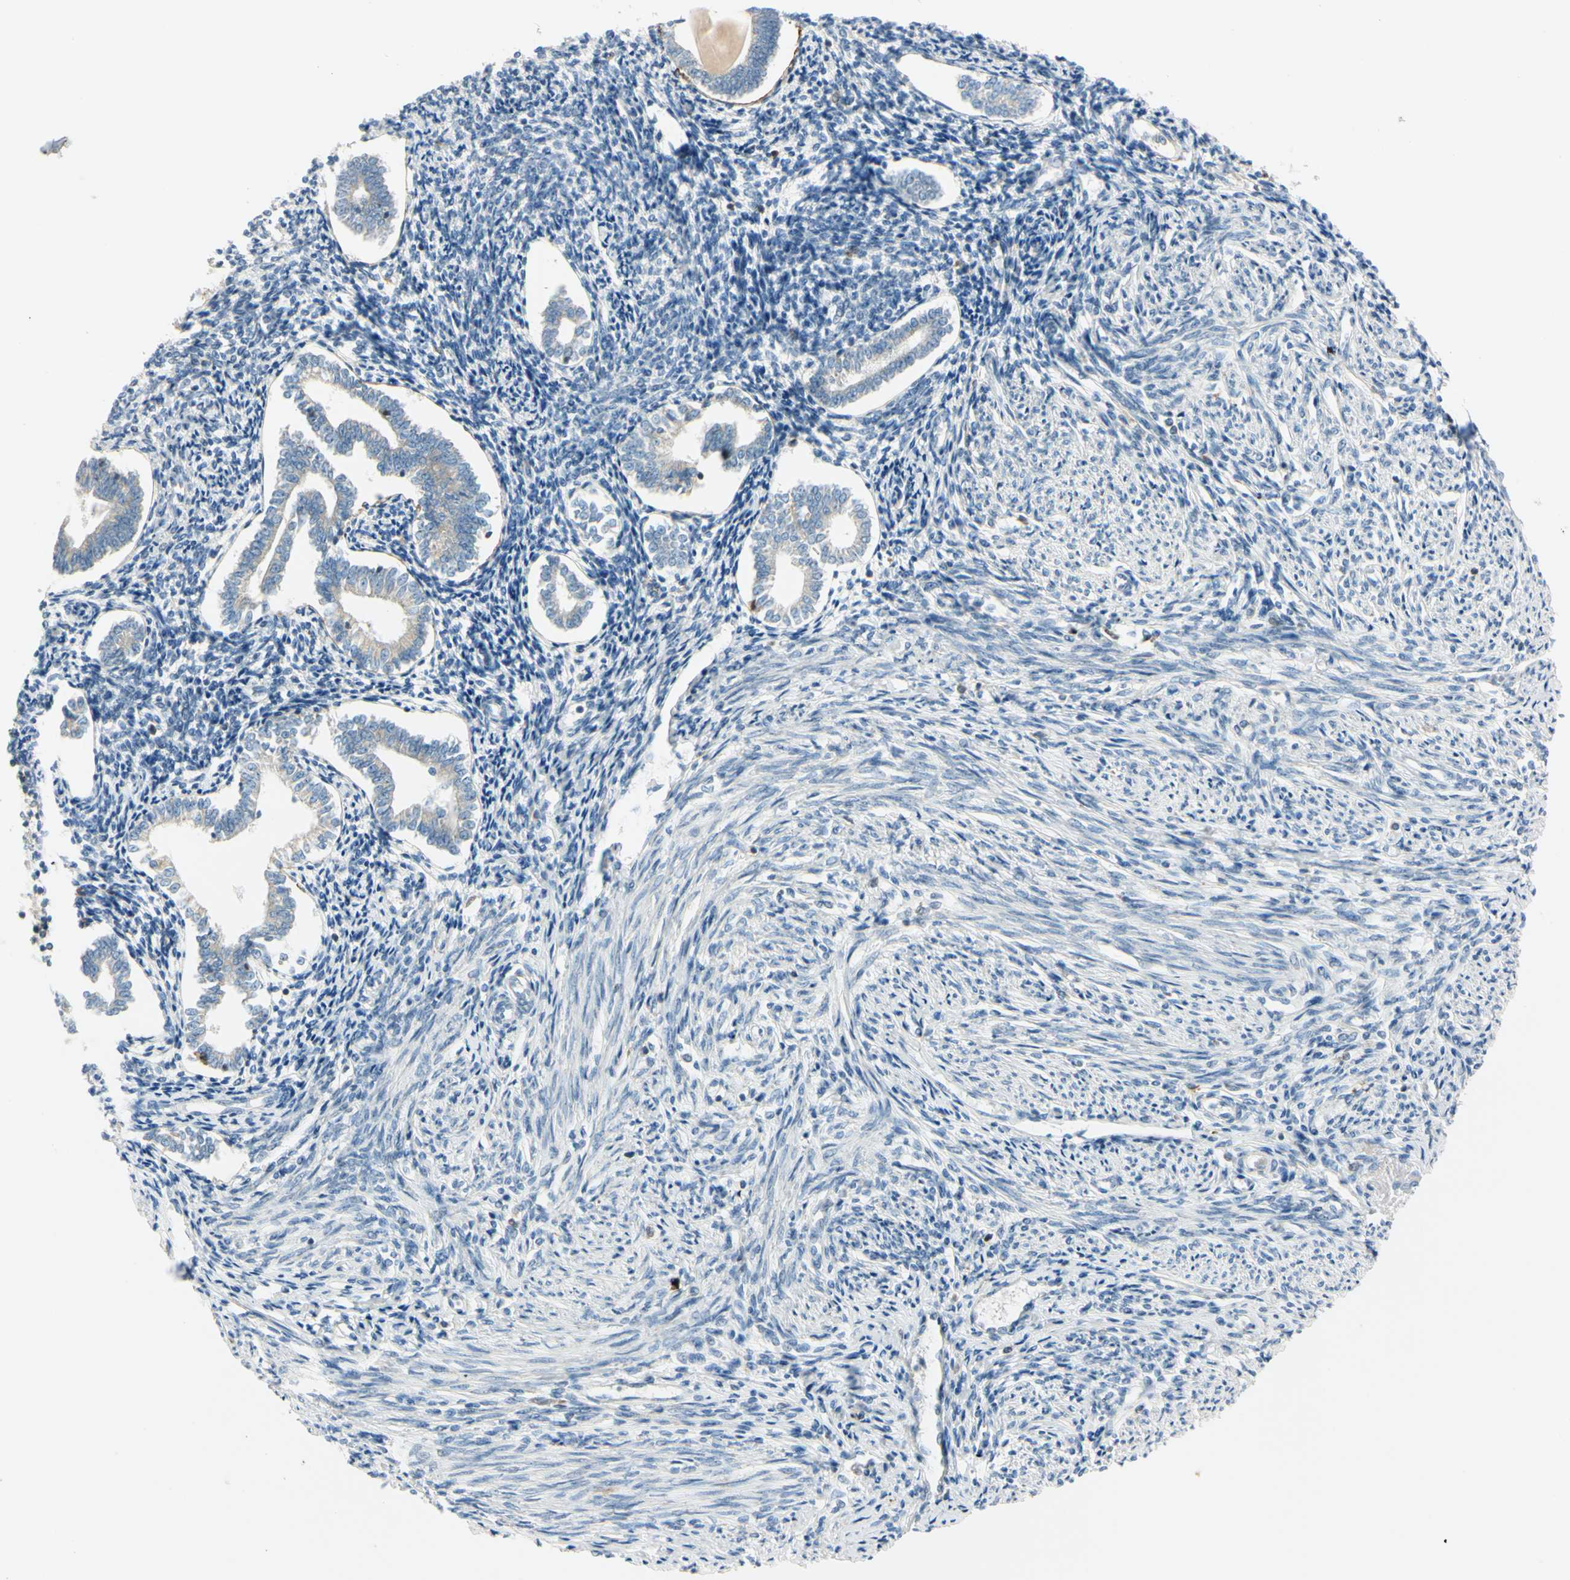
{"staining": {"intensity": "negative", "quantity": "none", "location": "none"}, "tissue": "endometrium", "cell_type": "Cells in endometrial stroma", "image_type": "normal", "snomed": [{"axis": "morphology", "description": "Normal tissue, NOS"}, {"axis": "topography", "description": "Endometrium"}], "caption": "Histopathology image shows no significant protein expression in cells in endometrial stroma of normal endometrium.", "gene": "CYRIB", "patient": {"sex": "female", "age": 71}}